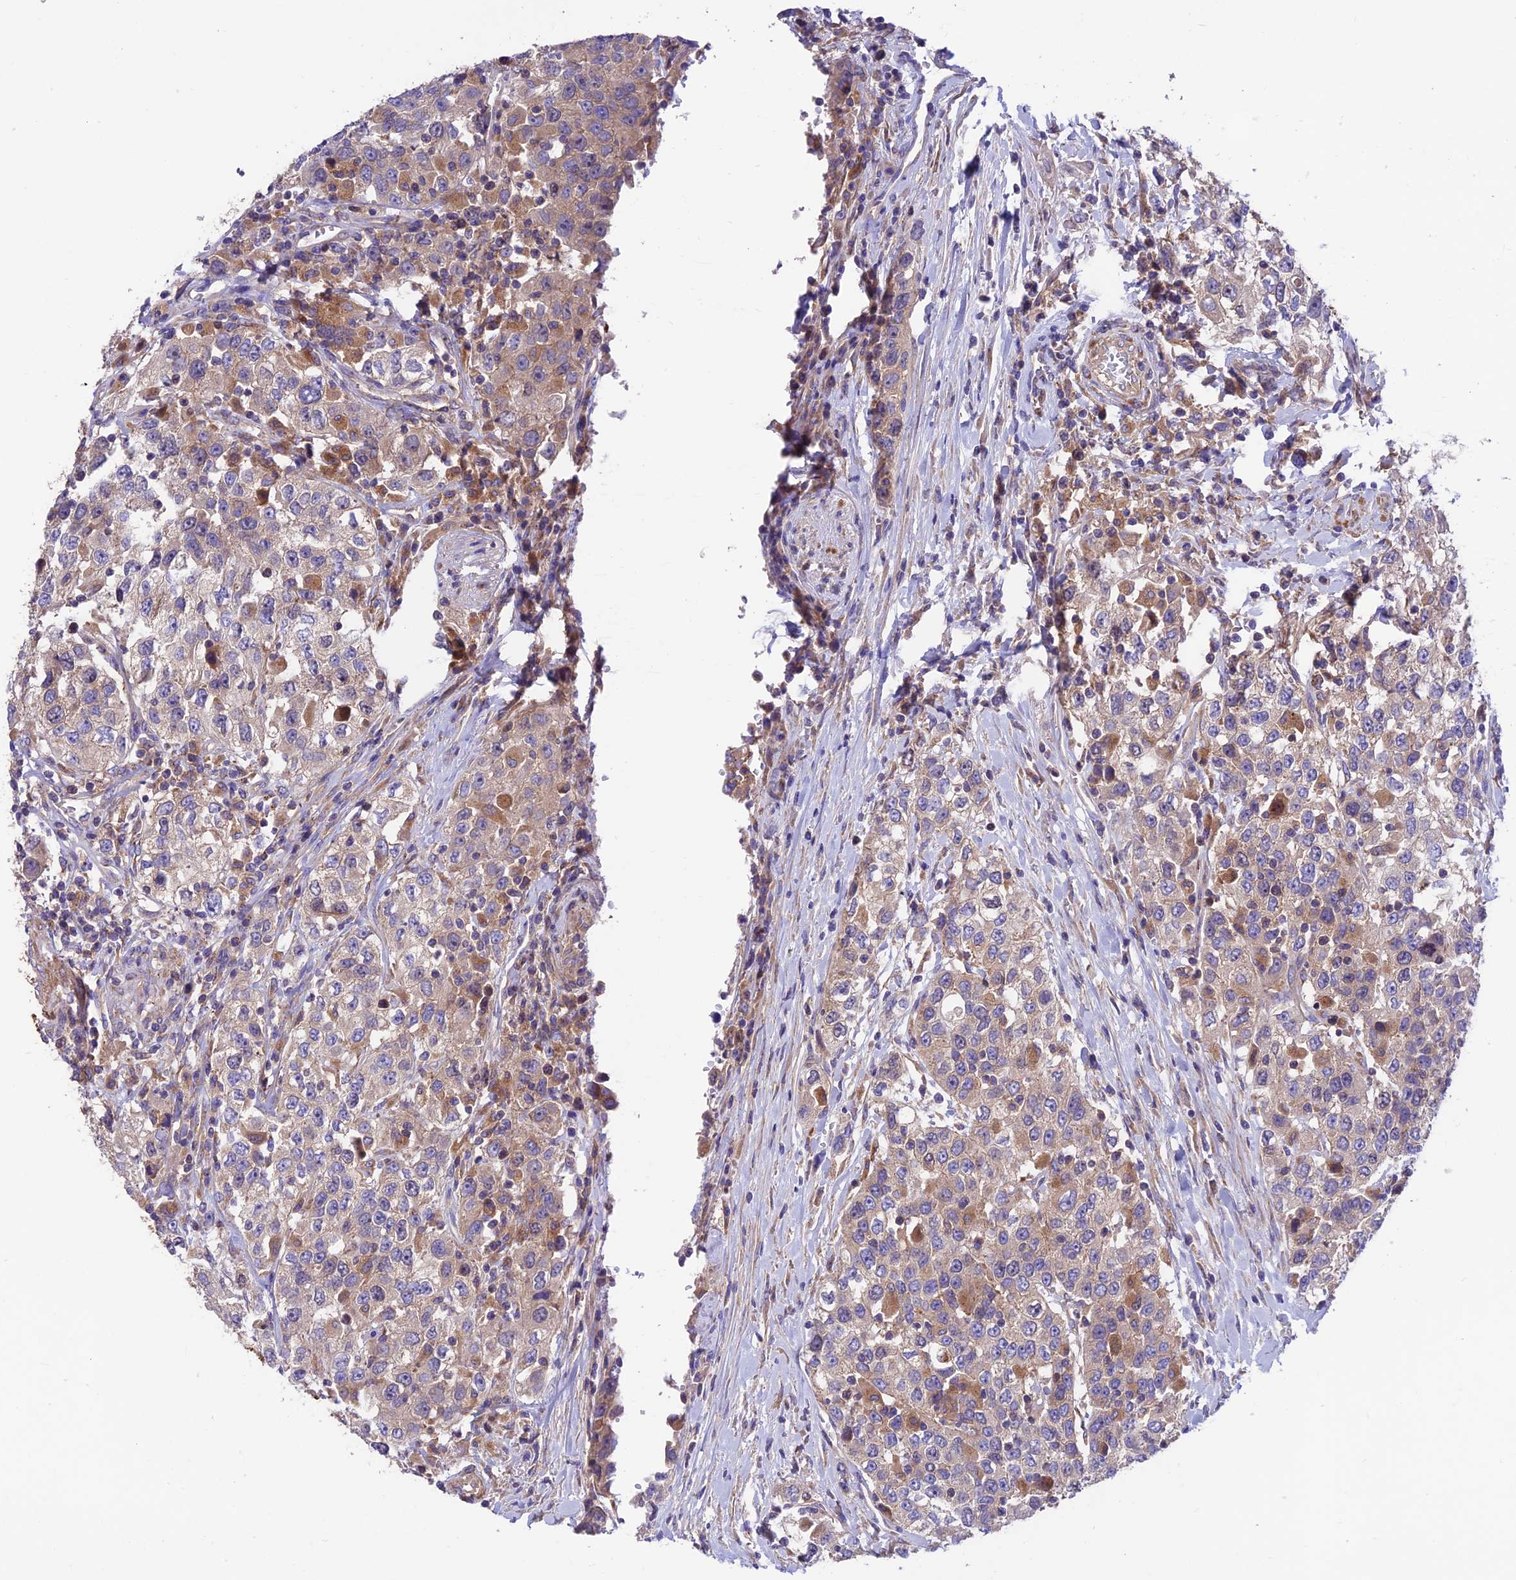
{"staining": {"intensity": "weak", "quantity": ">75%", "location": "cytoplasmic/membranous"}, "tissue": "urothelial cancer", "cell_type": "Tumor cells", "image_type": "cancer", "snomed": [{"axis": "morphology", "description": "Urothelial carcinoma, High grade"}, {"axis": "topography", "description": "Urinary bladder"}], "caption": "Immunohistochemical staining of urothelial cancer exhibits low levels of weak cytoplasmic/membranous protein expression in about >75% of tumor cells.", "gene": "VPS16", "patient": {"sex": "female", "age": 80}}